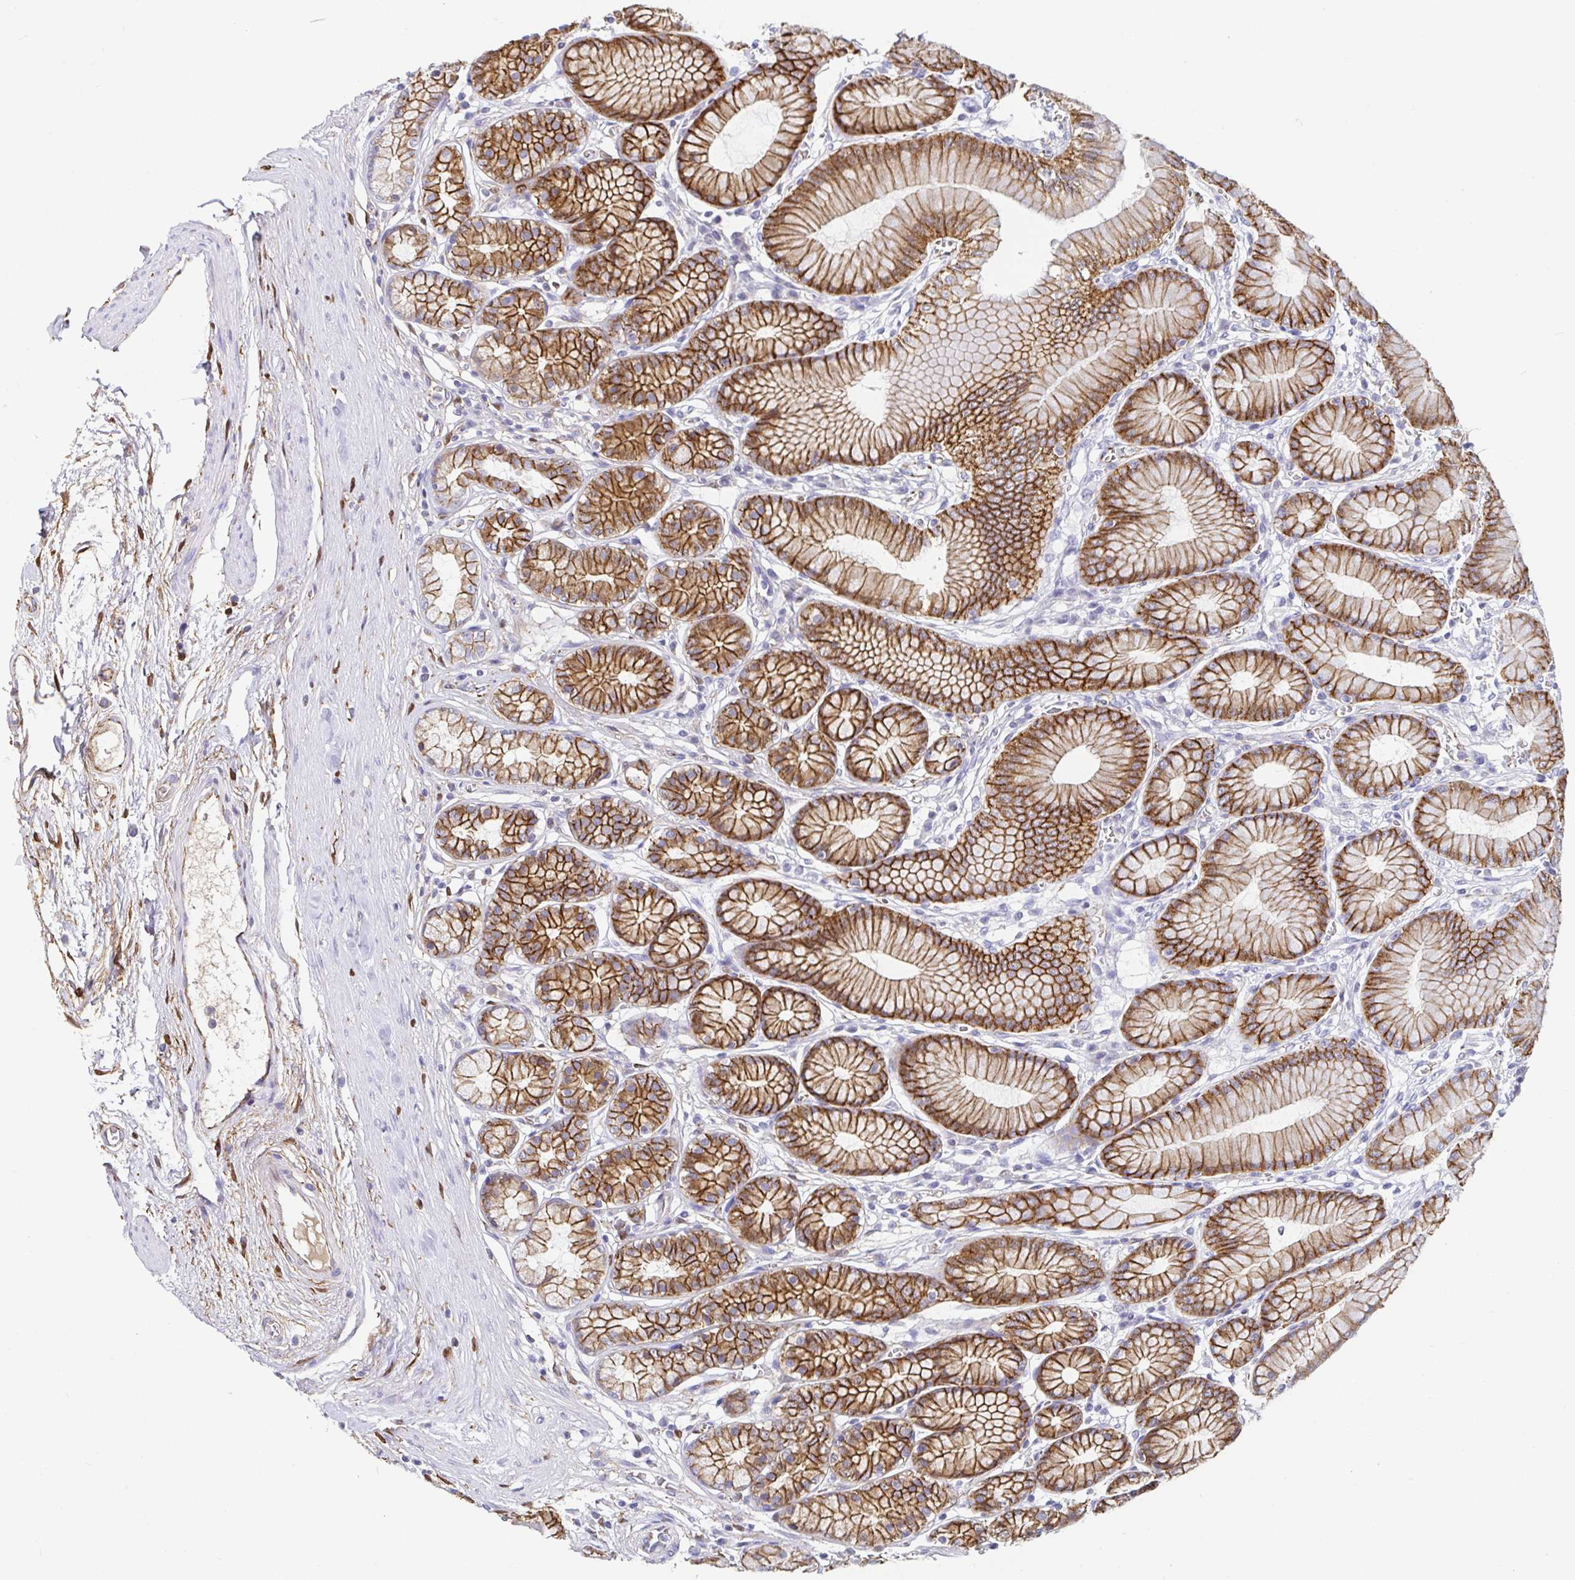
{"staining": {"intensity": "strong", "quantity": ">75%", "location": "cytoplasmic/membranous"}, "tissue": "stomach", "cell_type": "Glandular cells", "image_type": "normal", "snomed": [{"axis": "morphology", "description": "Normal tissue, NOS"}, {"axis": "topography", "description": "Stomach"}, {"axis": "topography", "description": "Stomach, lower"}], "caption": "This is a photomicrograph of immunohistochemistry (IHC) staining of unremarkable stomach, which shows strong positivity in the cytoplasmic/membranous of glandular cells.", "gene": "PIWIL3", "patient": {"sex": "male", "age": 76}}